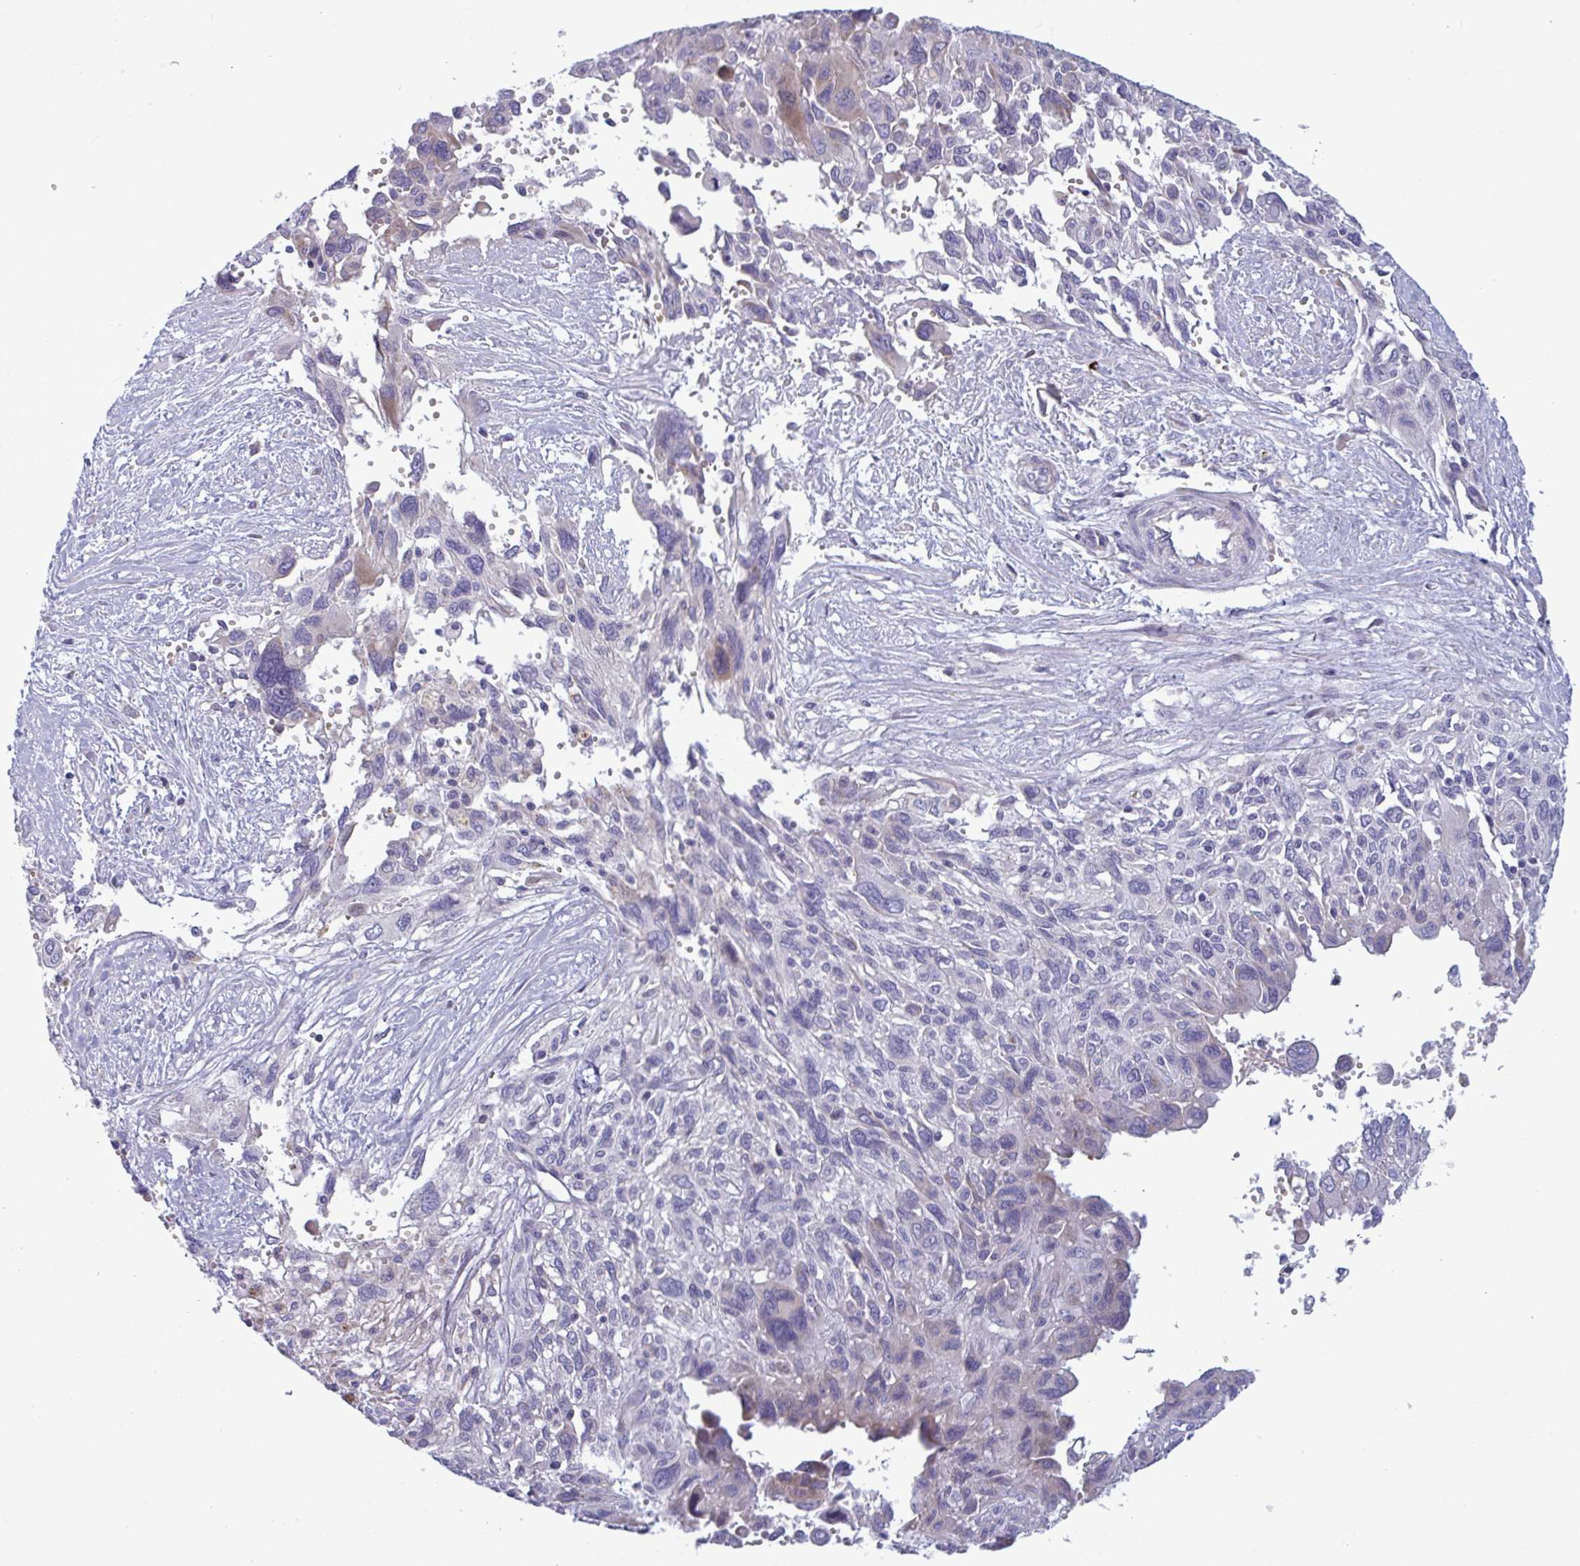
{"staining": {"intensity": "negative", "quantity": "none", "location": "none"}, "tissue": "pancreatic cancer", "cell_type": "Tumor cells", "image_type": "cancer", "snomed": [{"axis": "morphology", "description": "Adenocarcinoma, NOS"}, {"axis": "topography", "description": "Pancreas"}], "caption": "Image shows no protein positivity in tumor cells of pancreatic cancer tissue.", "gene": "ZNF684", "patient": {"sex": "female", "age": 47}}